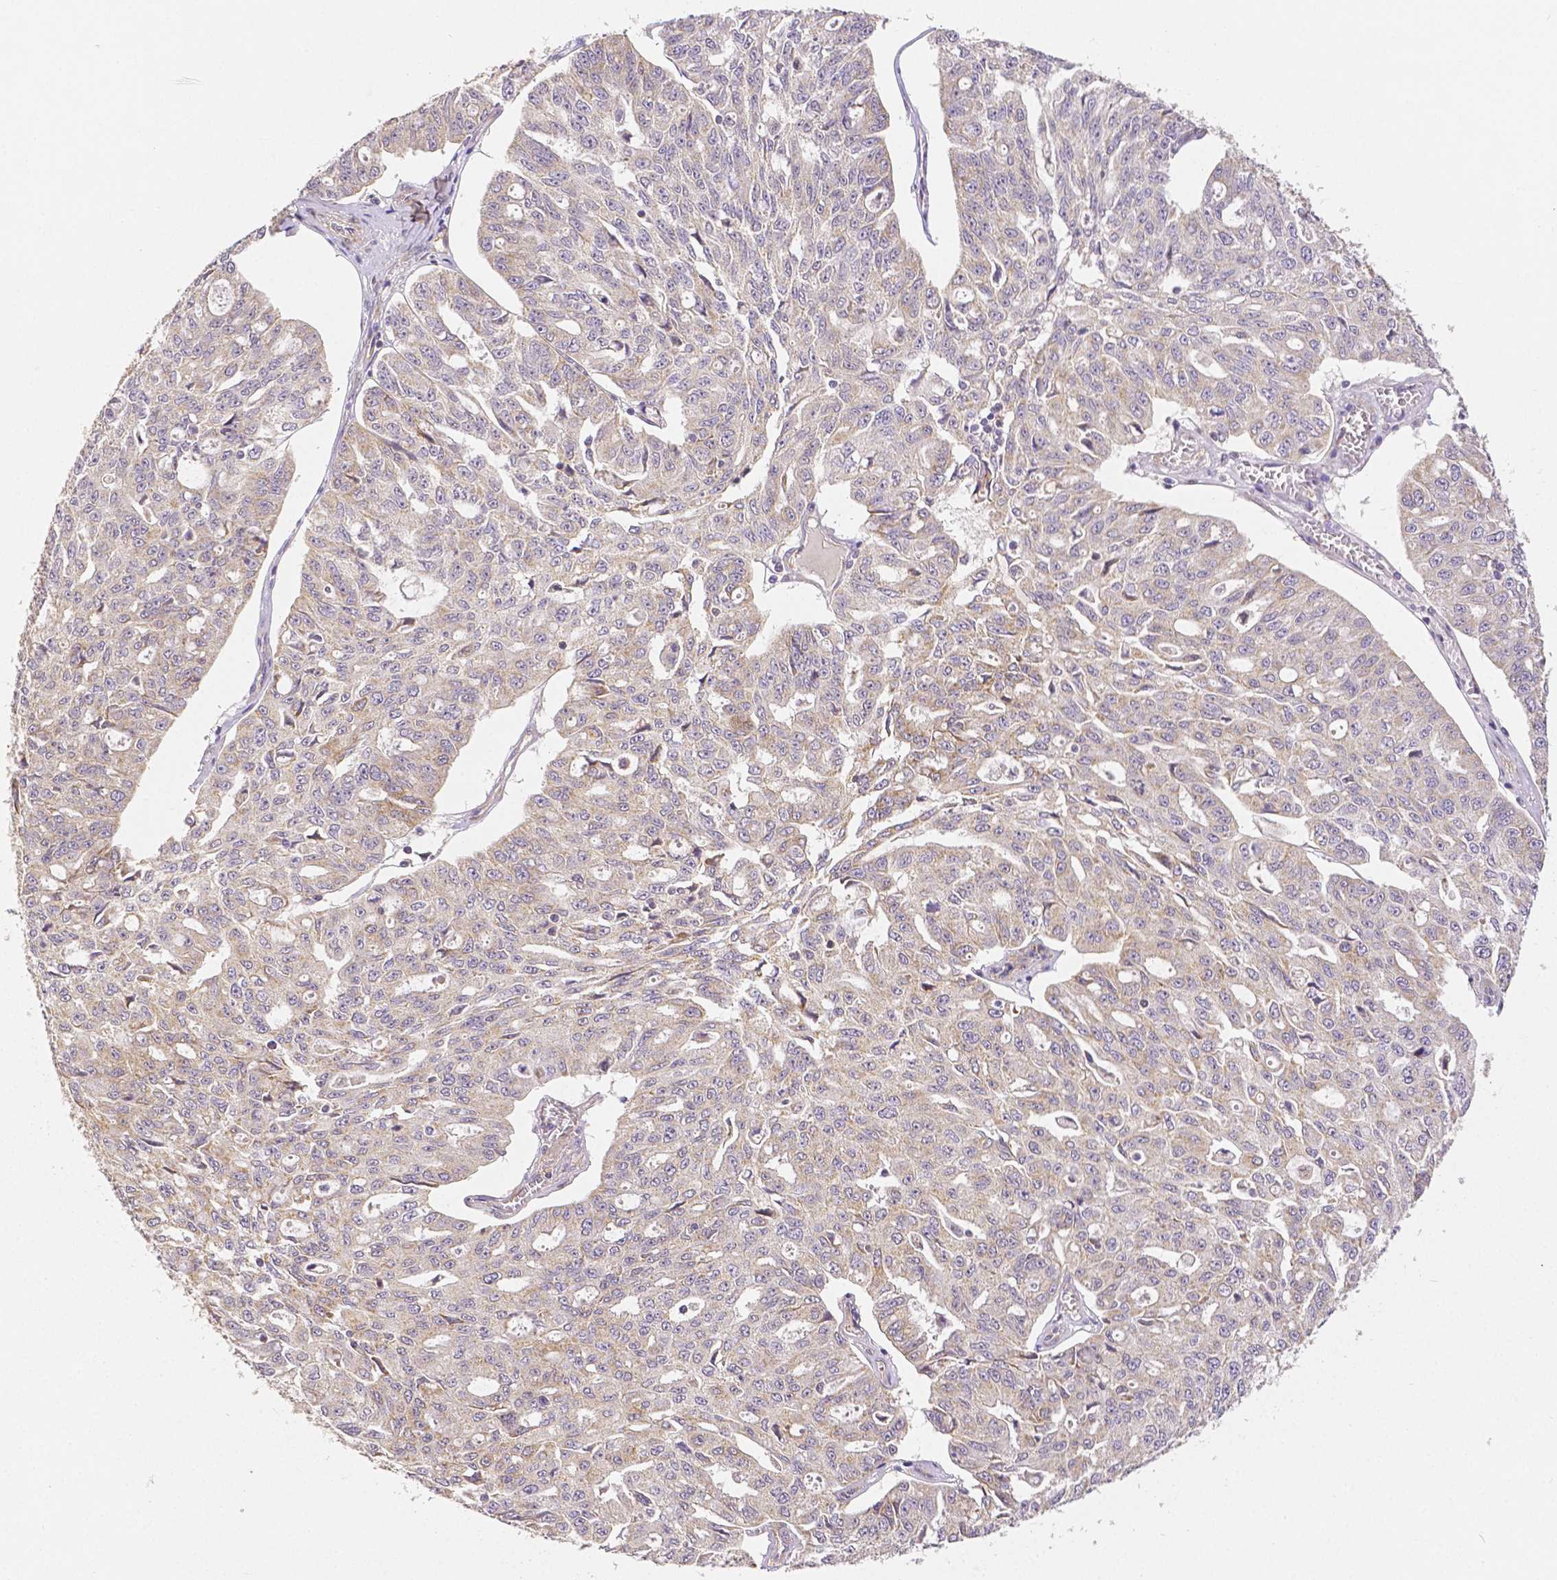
{"staining": {"intensity": "weak", "quantity": "<25%", "location": "cytoplasmic/membranous"}, "tissue": "ovarian cancer", "cell_type": "Tumor cells", "image_type": "cancer", "snomed": [{"axis": "morphology", "description": "Carcinoma, endometroid"}, {"axis": "topography", "description": "Ovary"}], "caption": "An image of ovarian cancer (endometroid carcinoma) stained for a protein displays no brown staining in tumor cells.", "gene": "RHOT1", "patient": {"sex": "female", "age": 65}}